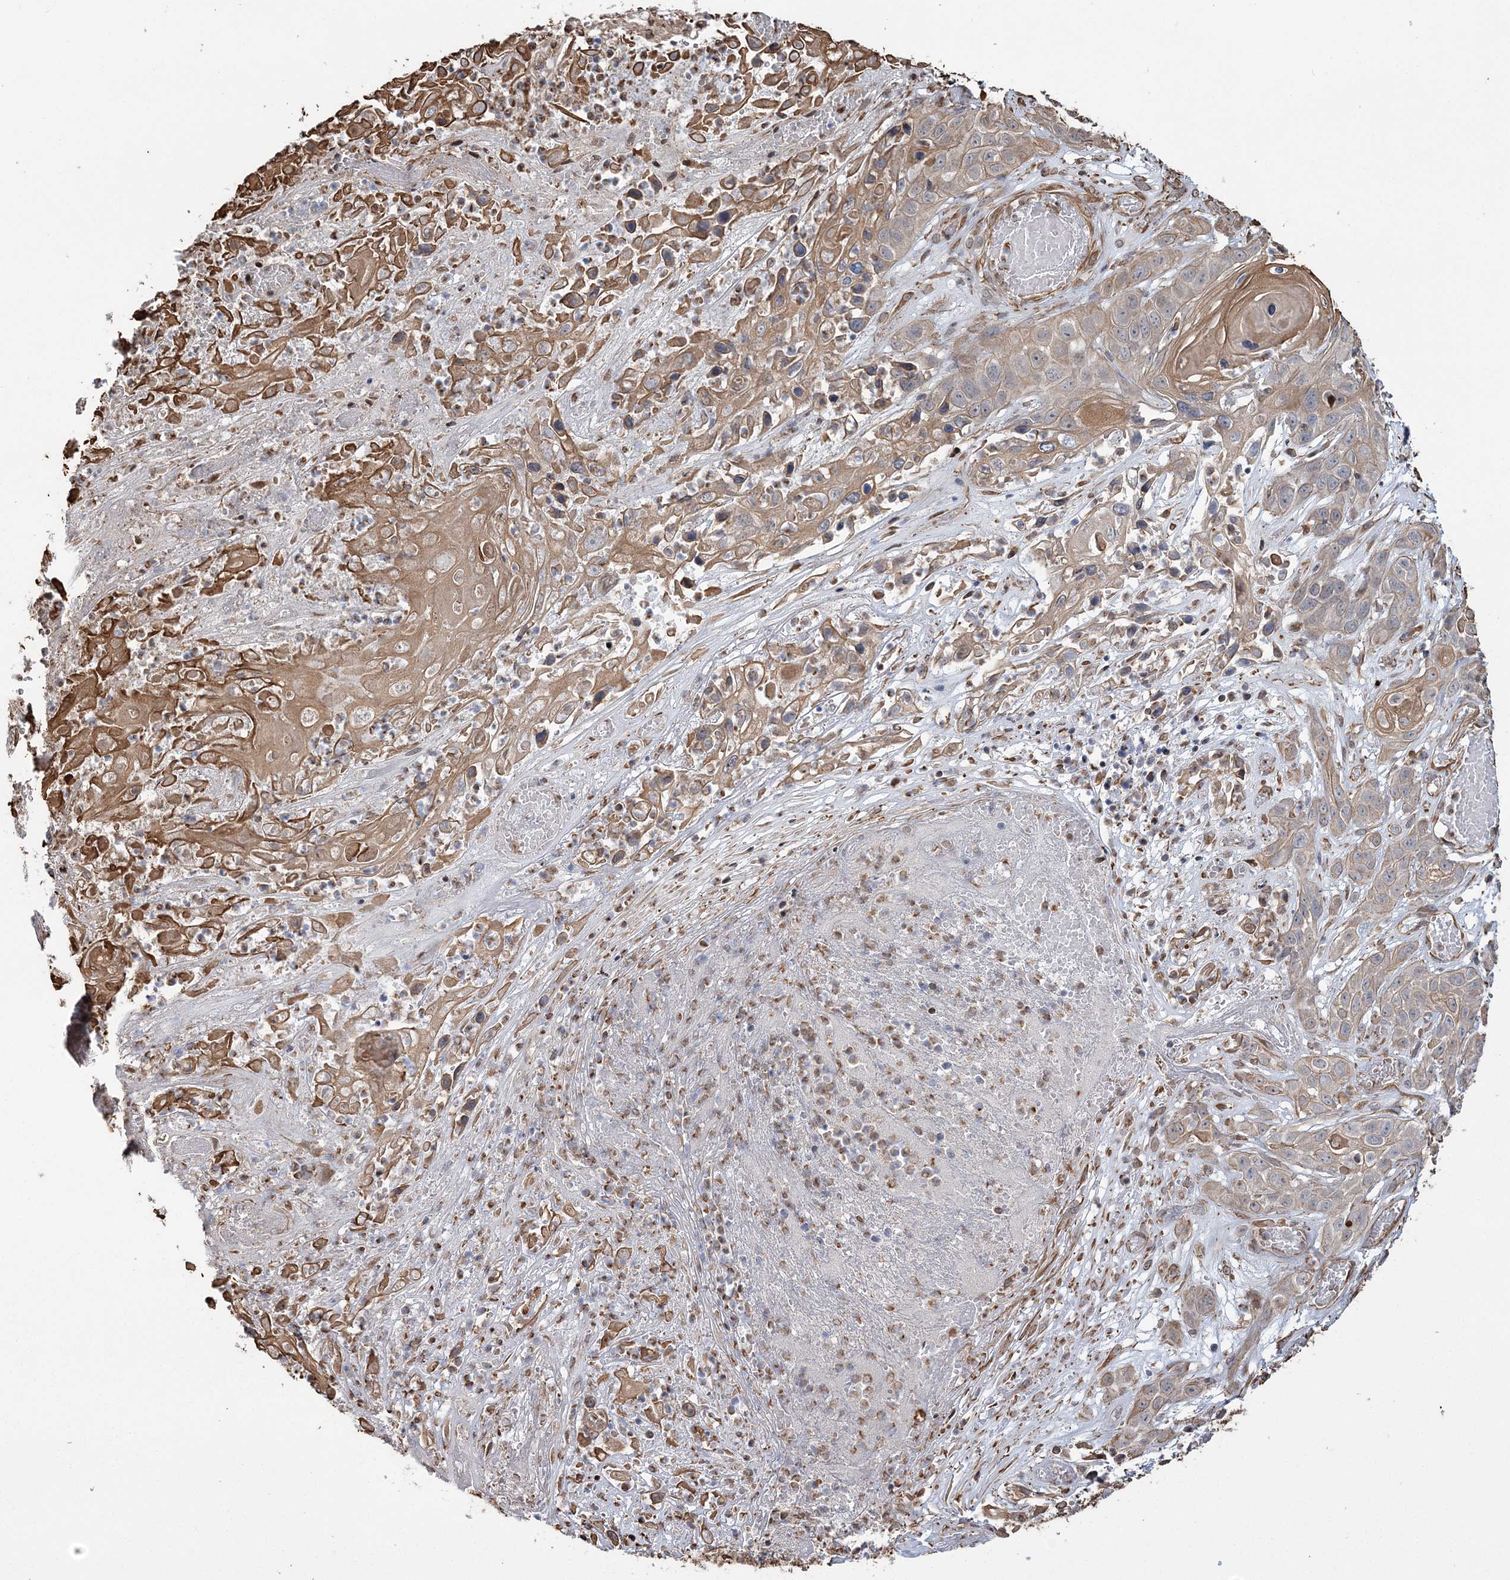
{"staining": {"intensity": "weak", "quantity": "25%-75%", "location": "cytoplasmic/membranous"}, "tissue": "skin cancer", "cell_type": "Tumor cells", "image_type": "cancer", "snomed": [{"axis": "morphology", "description": "Squamous cell carcinoma, NOS"}, {"axis": "topography", "description": "Skin"}], "caption": "A histopathology image showing weak cytoplasmic/membranous staining in approximately 25%-75% of tumor cells in skin cancer, as visualized by brown immunohistochemical staining.", "gene": "ATP11B", "patient": {"sex": "male", "age": 55}}